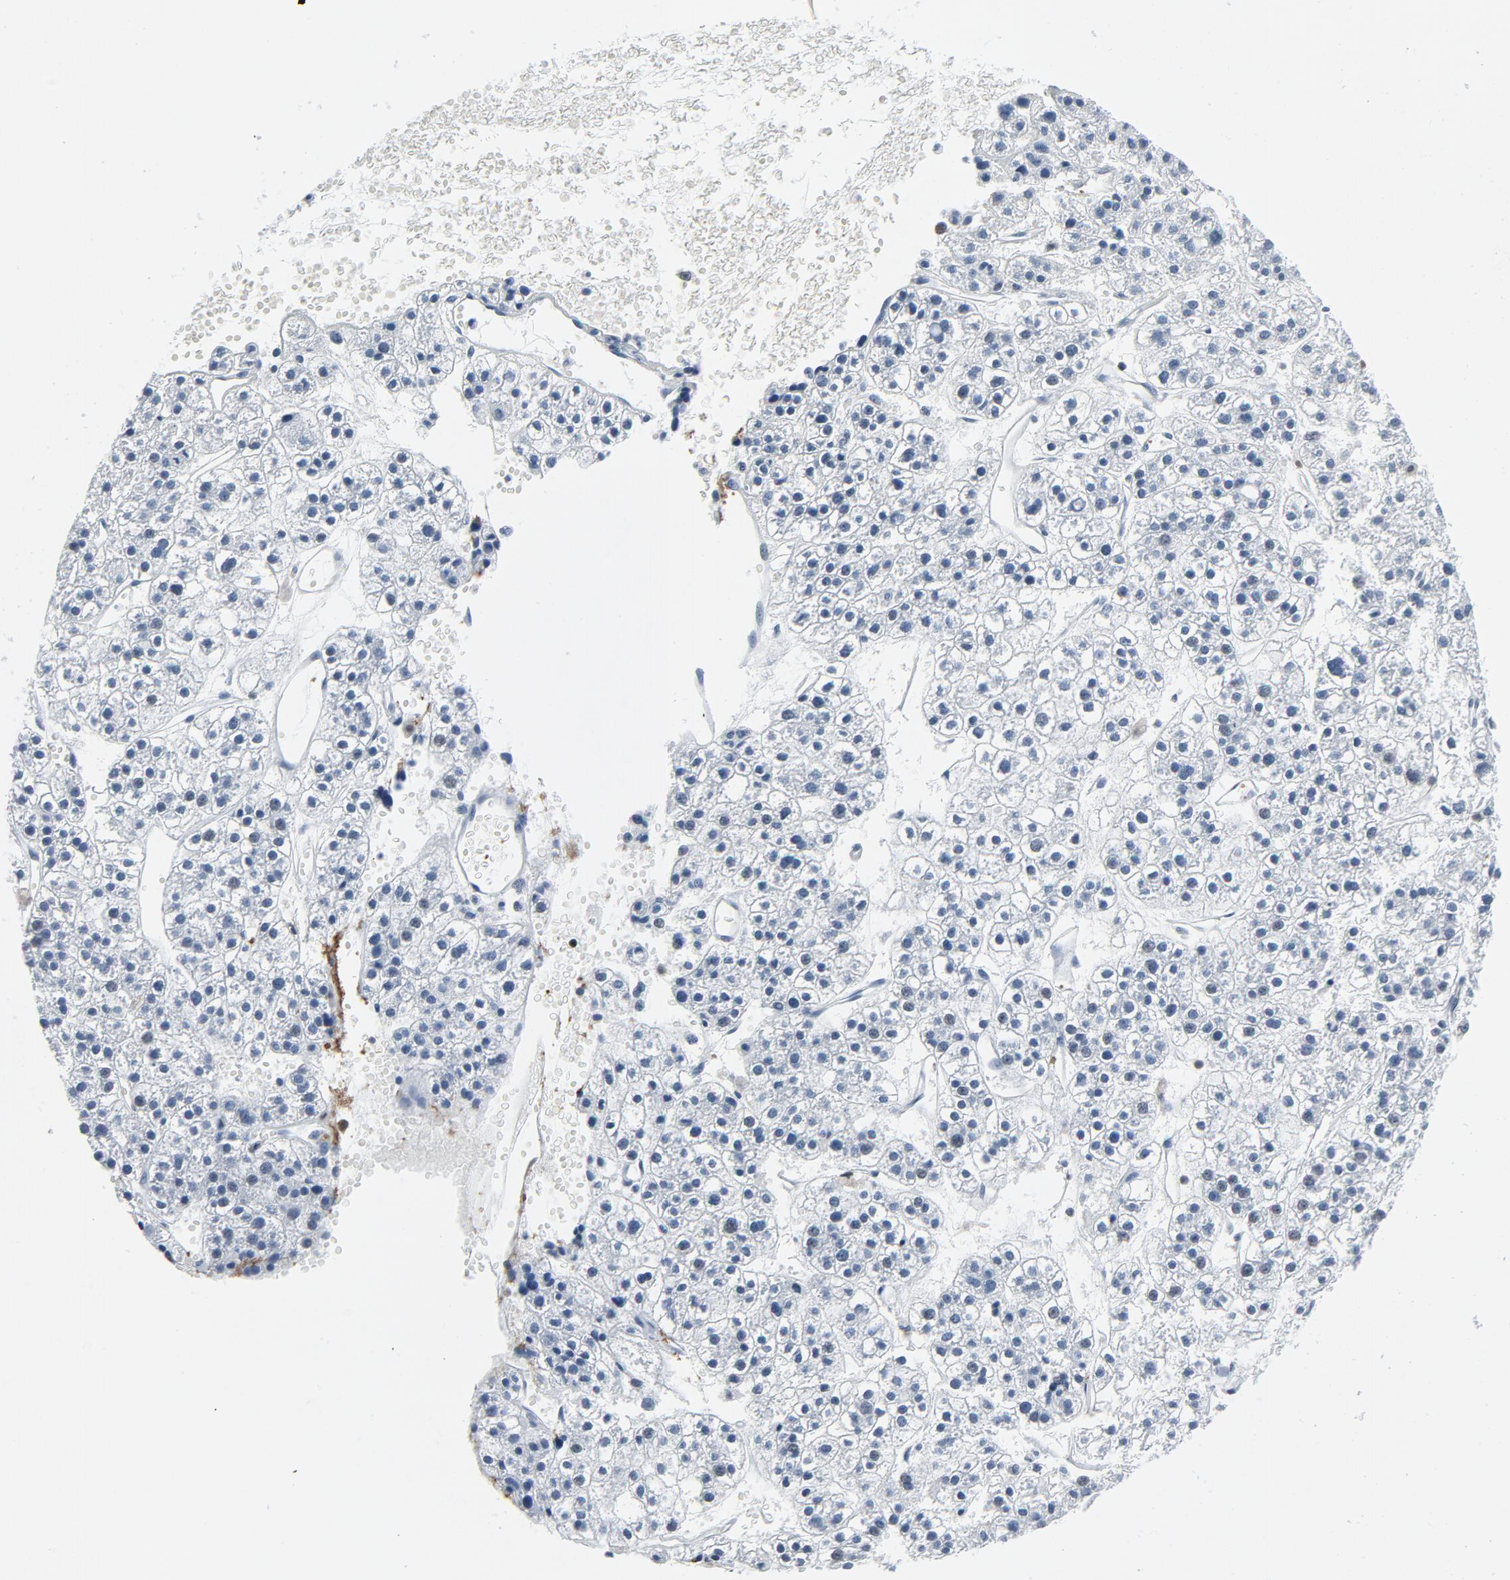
{"staining": {"intensity": "negative", "quantity": "none", "location": "none"}, "tissue": "liver cancer", "cell_type": "Tumor cells", "image_type": "cancer", "snomed": [{"axis": "morphology", "description": "Carcinoma, Hepatocellular, NOS"}, {"axis": "topography", "description": "Liver"}], "caption": "Liver hepatocellular carcinoma stained for a protein using immunohistochemistry (IHC) displays no positivity tumor cells.", "gene": "STAT5A", "patient": {"sex": "female", "age": 85}}